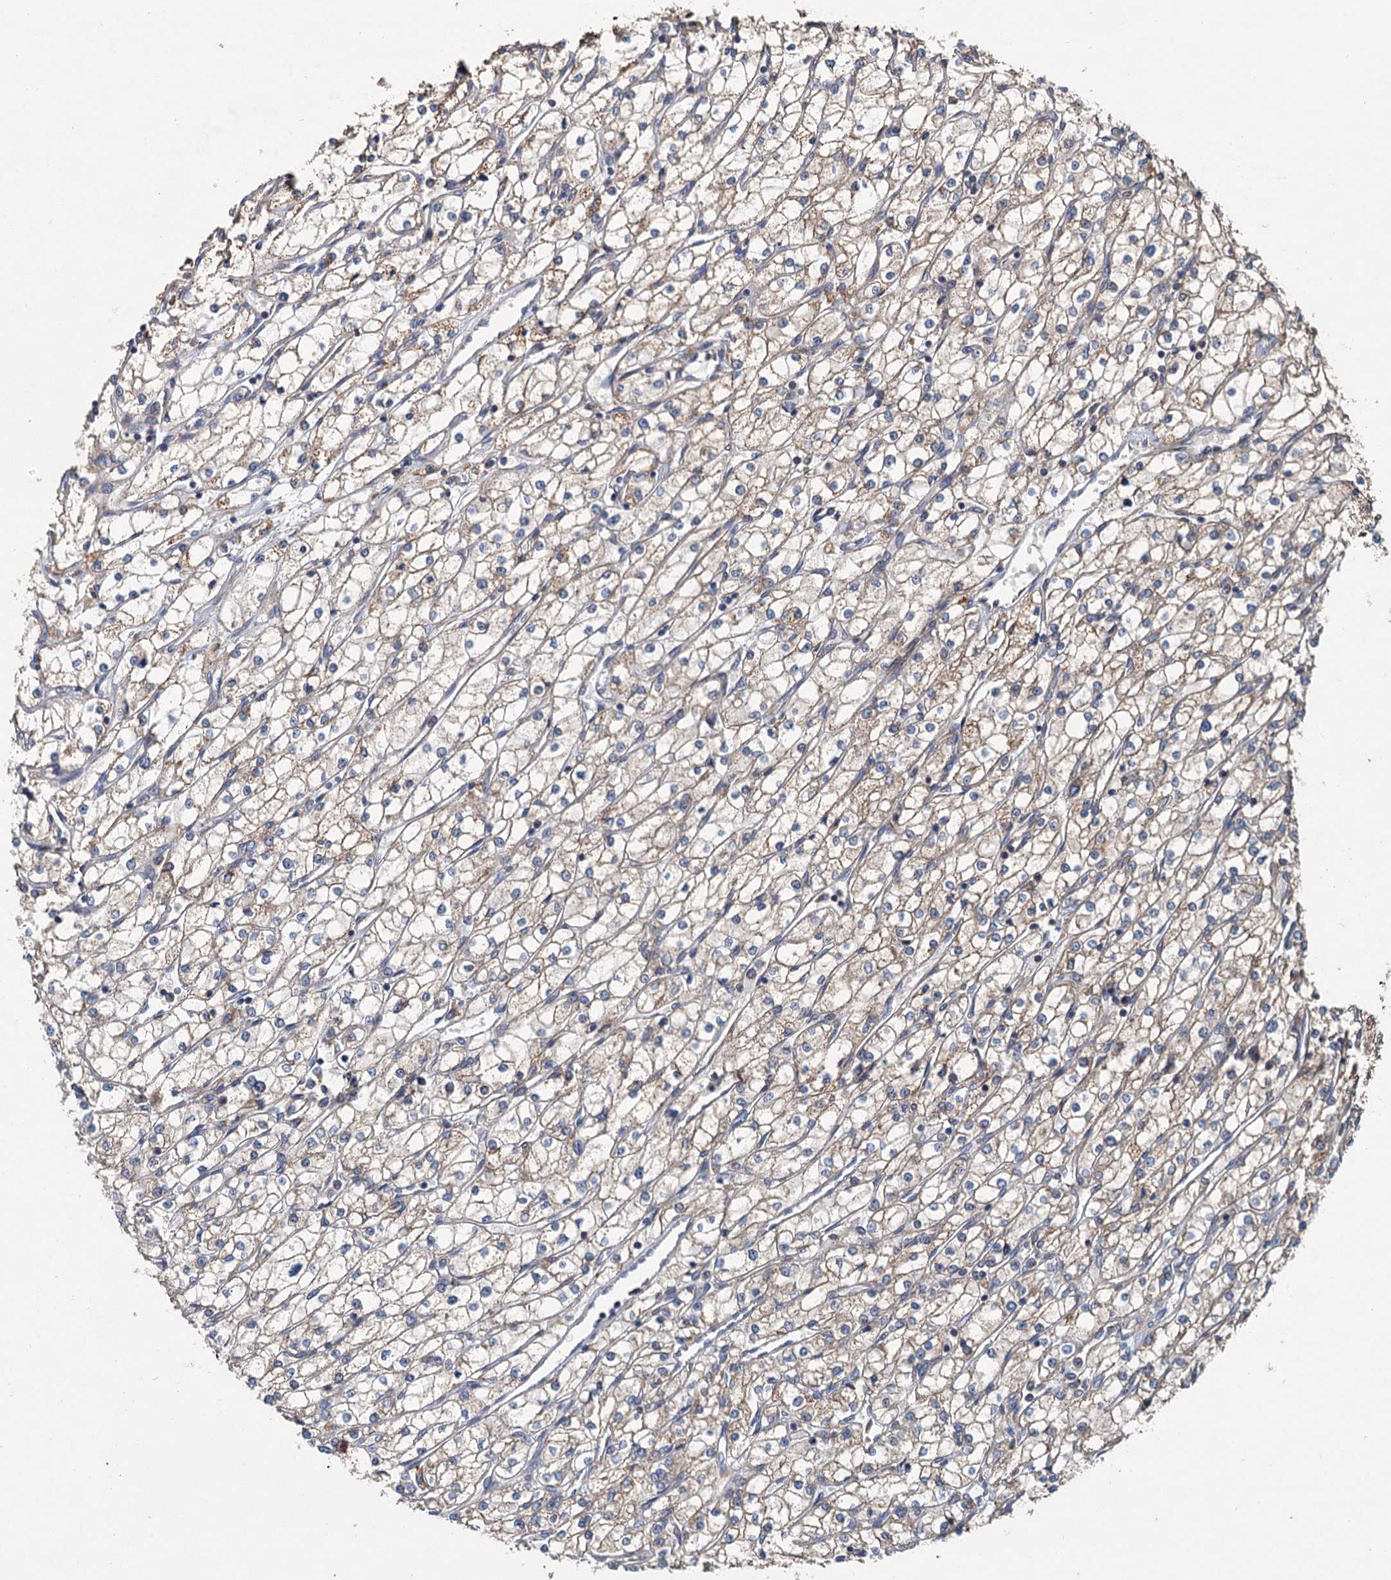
{"staining": {"intensity": "weak", "quantity": "25%-75%", "location": "cytoplasmic/membranous"}, "tissue": "renal cancer", "cell_type": "Tumor cells", "image_type": "cancer", "snomed": [{"axis": "morphology", "description": "Adenocarcinoma, NOS"}, {"axis": "topography", "description": "Kidney"}], "caption": "Tumor cells reveal low levels of weak cytoplasmic/membranous staining in about 25%-75% of cells in renal adenocarcinoma.", "gene": "OTUB1", "patient": {"sex": "male", "age": 80}}